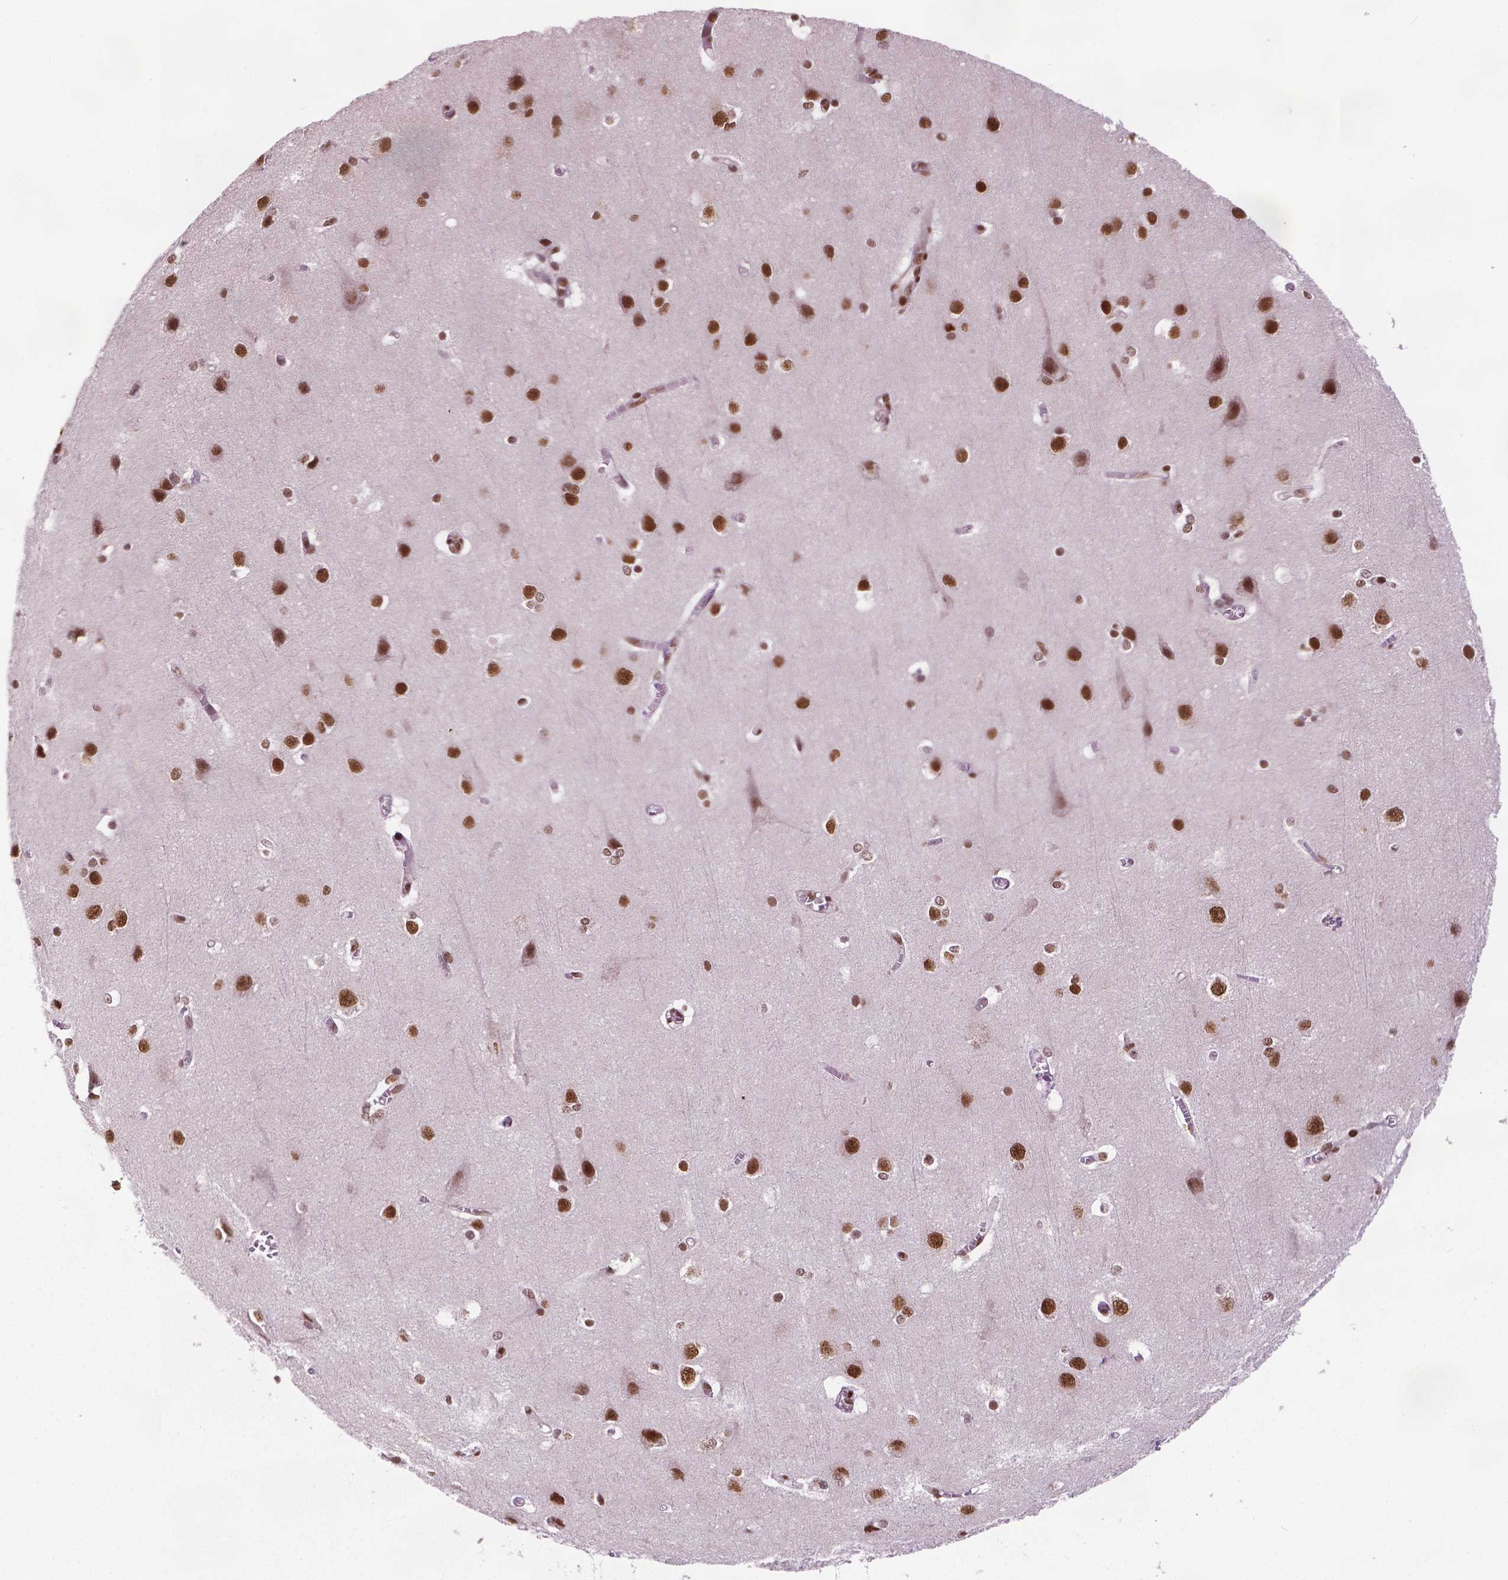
{"staining": {"intensity": "moderate", "quantity": "25%-75%", "location": "nuclear"}, "tissue": "cerebral cortex", "cell_type": "Endothelial cells", "image_type": "normal", "snomed": [{"axis": "morphology", "description": "Normal tissue, NOS"}, {"axis": "topography", "description": "Cerebral cortex"}], "caption": "Protein staining exhibits moderate nuclear positivity in approximately 25%-75% of endothelial cells in normal cerebral cortex. Nuclei are stained in blue.", "gene": "SIRT6", "patient": {"sex": "male", "age": 37}}